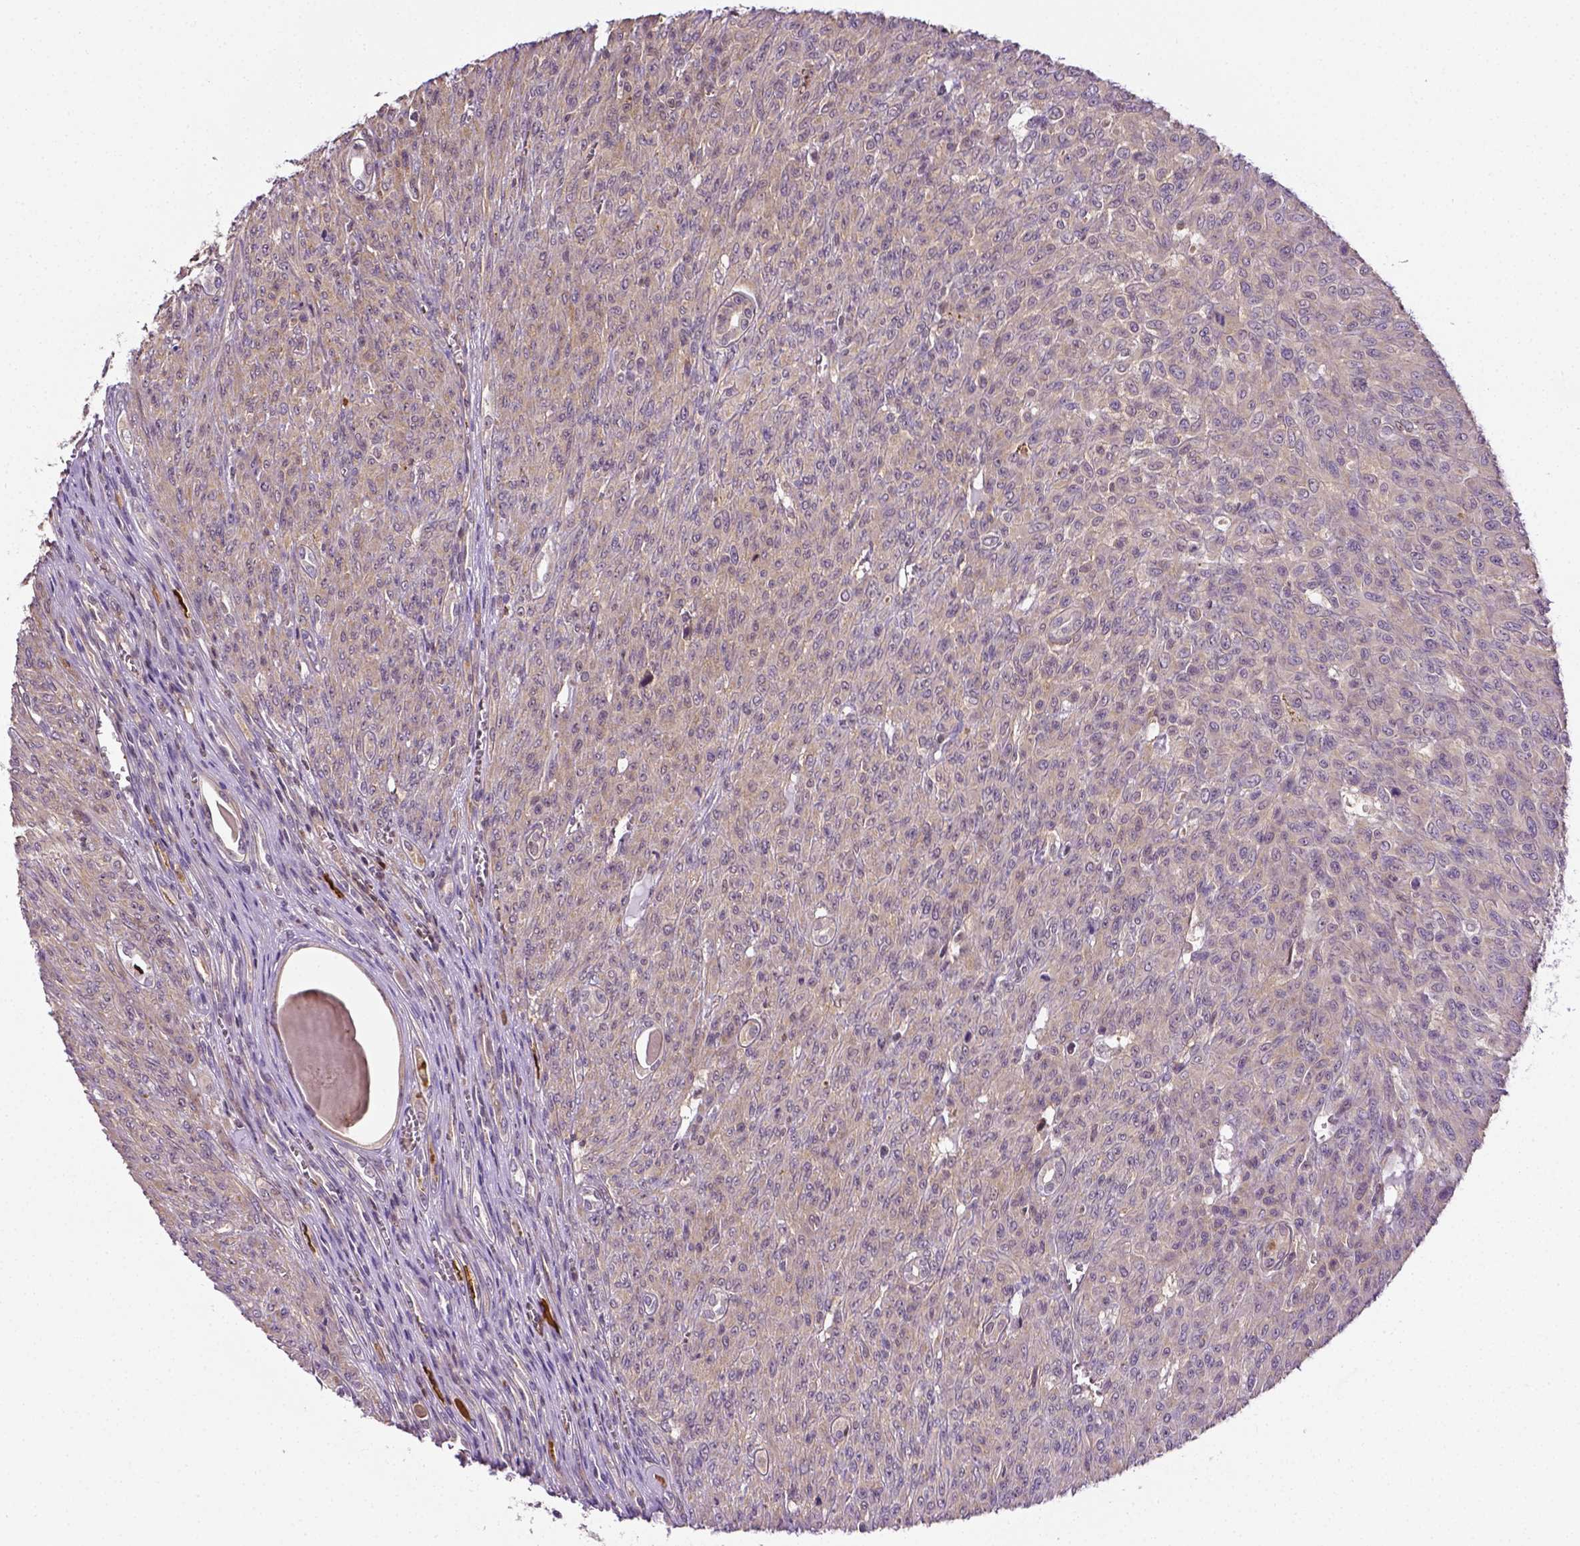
{"staining": {"intensity": "weak", "quantity": ">75%", "location": "cytoplasmic/membranous"}, "tissue": "renal cancer", "cell_type": "Tumor cells", "image_type": "cancer", "snomed": [{"axis": "morphology", "description": "Adenocarcinoma, NOS"}, {"axis": "topography", "description": "Kidney"}], "caption": "This is a histology image of immunohistochemistry (IHC) staining of renal adenocarcinoma, which shows weak positivity in the cytoplasmic/membranous of tumor cells.", "gene": "MATK", "patient": {"sex": "male", "age": 58}}